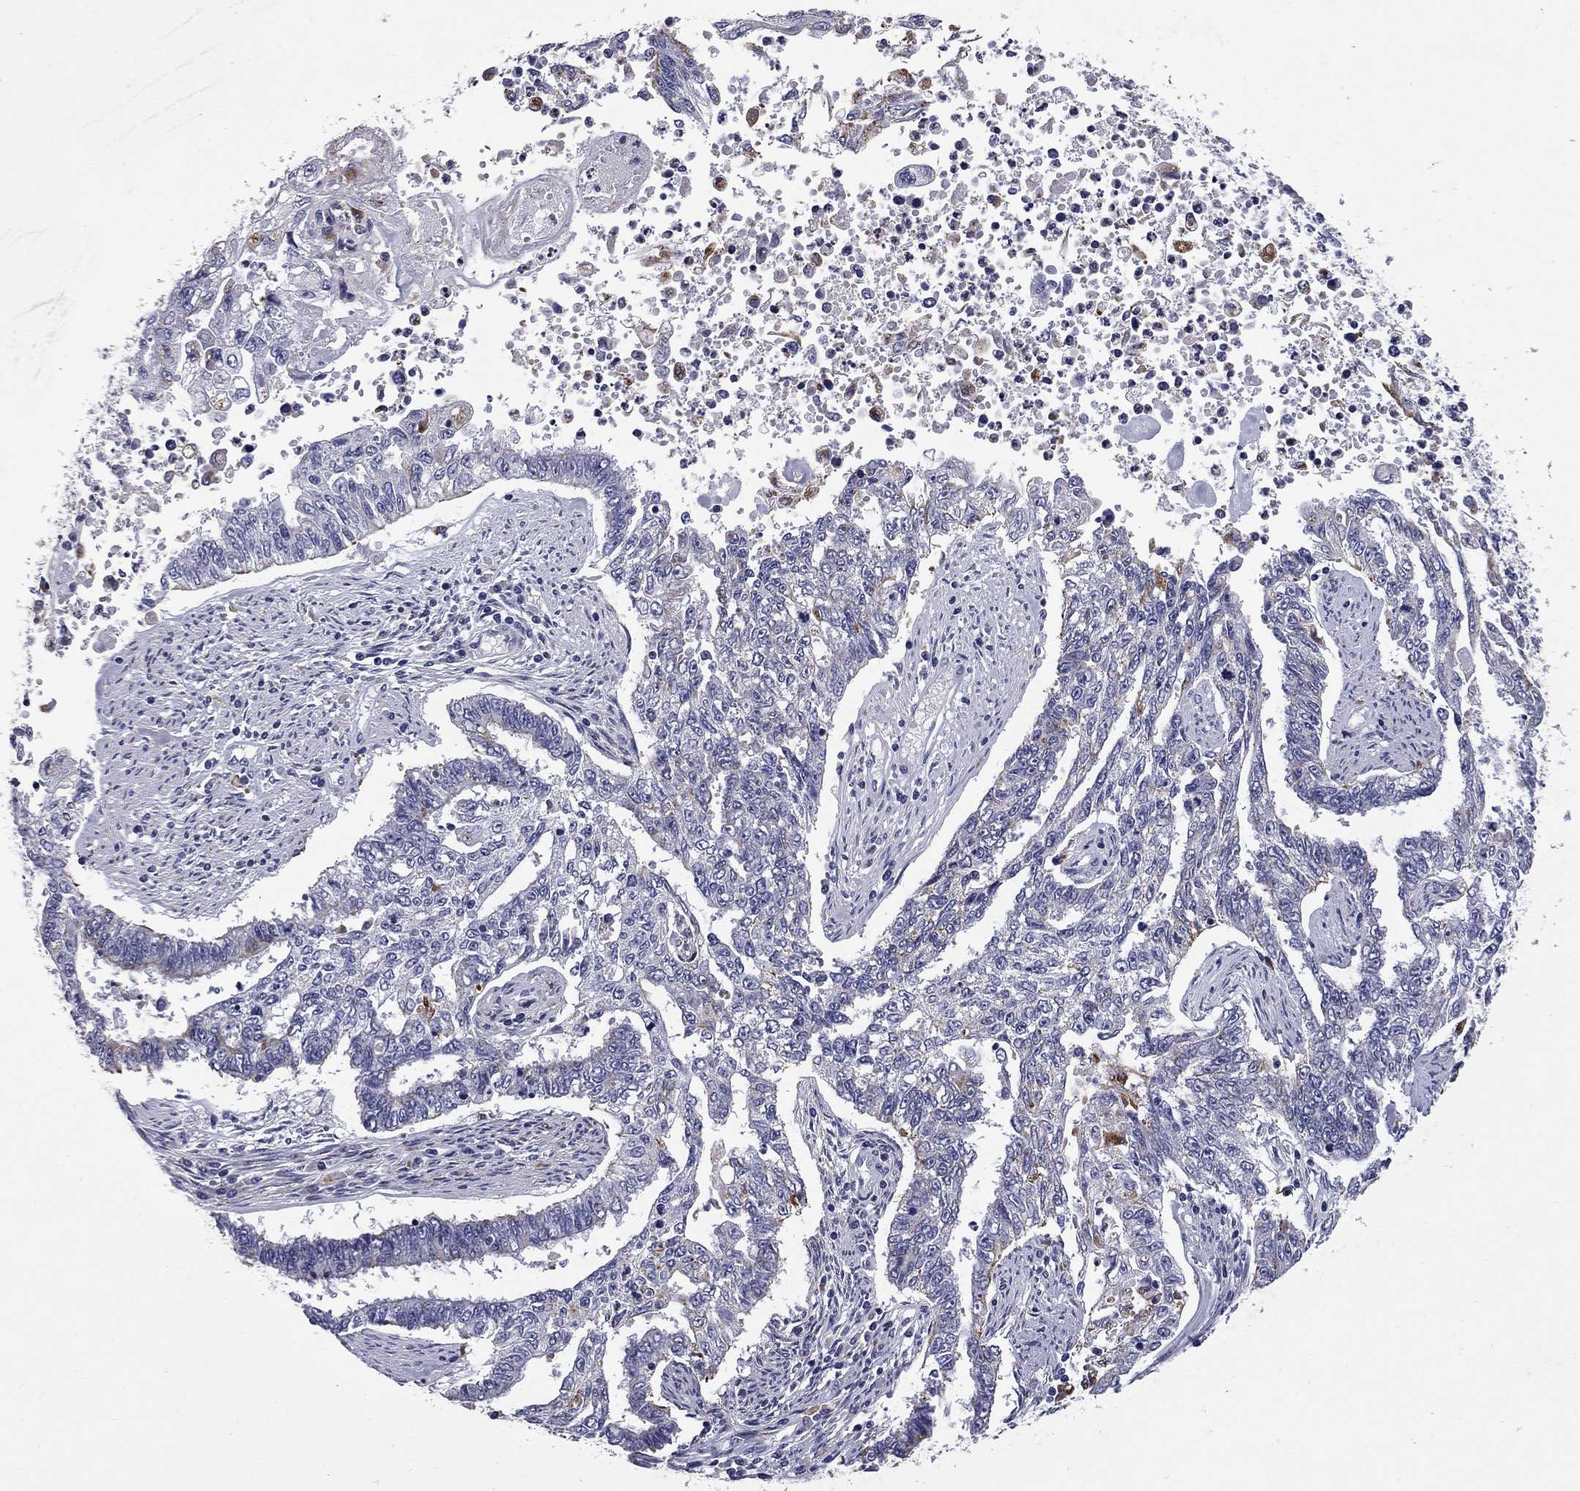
{"staining": {"intensity": "moderate", "quantity": "<25%", "location": "cytoplasmic/membranous"}, "tissue": "endometrial cancer", "cell_type": "Tumor cells", "image_type": "cancer", "snomed": [{"axis": "morphology", "description": "Adenocarcinoma, NOS"}, {"axis": "topography", "description": "Uterus"}], "caption": "Protein staining reveals moderate cytoplasmic/membranous expression in approximately <25% of tumor cells in endometrial adenocarcinoma.", "gene": "MADCAM1", "patient": {"sex": "female", "age": 59}}